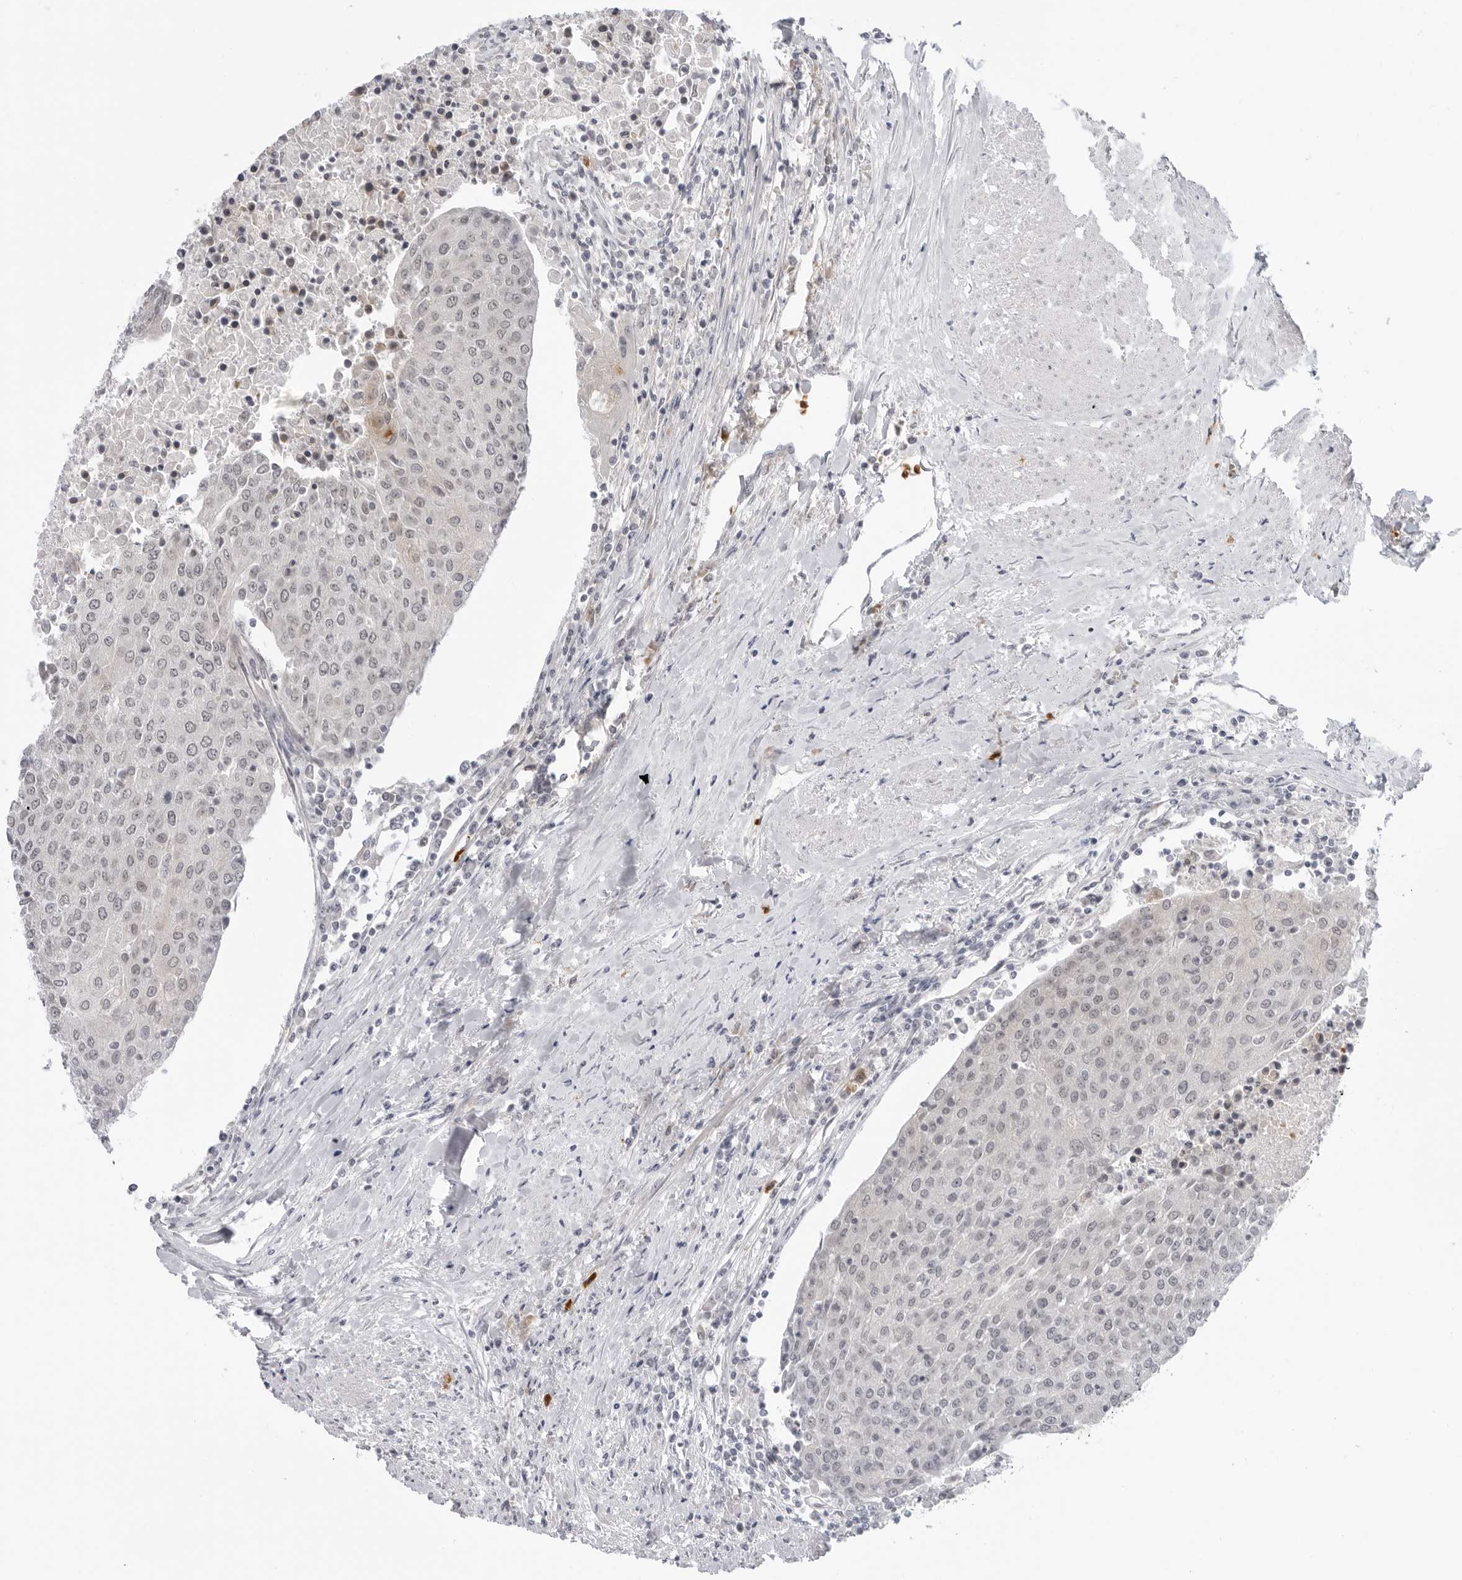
{"staining": {"intensity": "weak", "quantity": "<25%", "location": "nuclear"}, "tissue": "urothelial cancer", "cell_type": "Tumor cells", "image_type": "cancer", "snomed": [{"axis": "morphology", "description": "Urothelial carcinoma, High grade"}, {"axis": "topography", "description": "Urinary bladder"}], "caption": "Tumor cells are negative for protein expression in human urothelial cancer.", "gene": "SUGCT", "patient": {"sex": "female", "age": 85}}